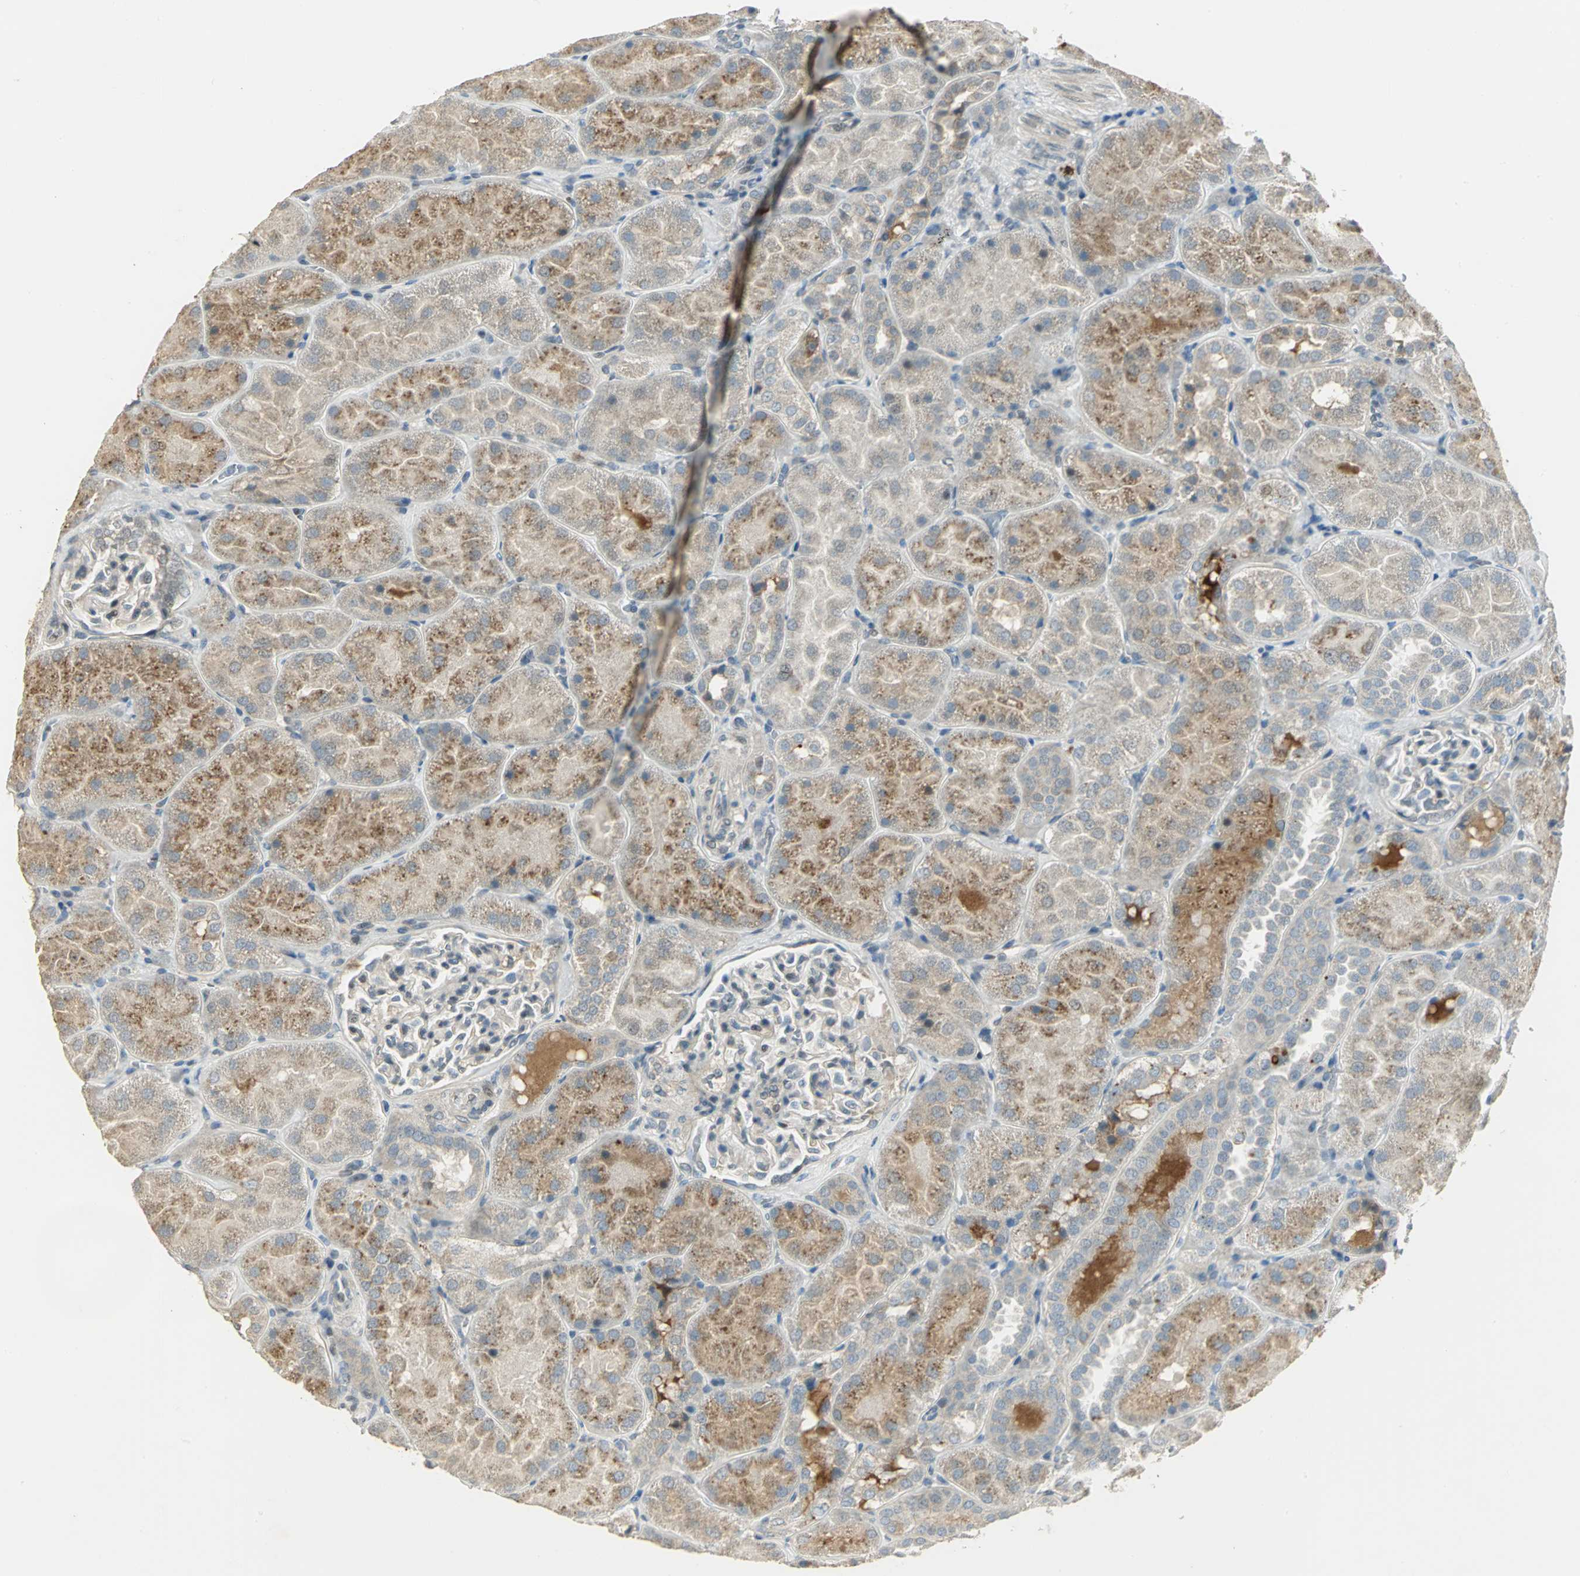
{"staining": {"intensity": "negative", "quantity": "none", "location": "none"}, "tissue": "kidney", "cell_type": "Cells in glomeruli", "image_type": "normal", "snomed": [{"axis": "morphology", "description": "Normal tissue, NOS"}, {"axis": "topography", "description": "Kidney"}], "caption": "Image shows no protein positivity in cells in glomeruli of unremarkable kidney. Brightfield microscopy of immunohistochemistry stained with DAB (brown) and hematoxylin (blue), captured at high magnification.", "gene": "PROC", "patient": {"sex": "male", "age": 28}}